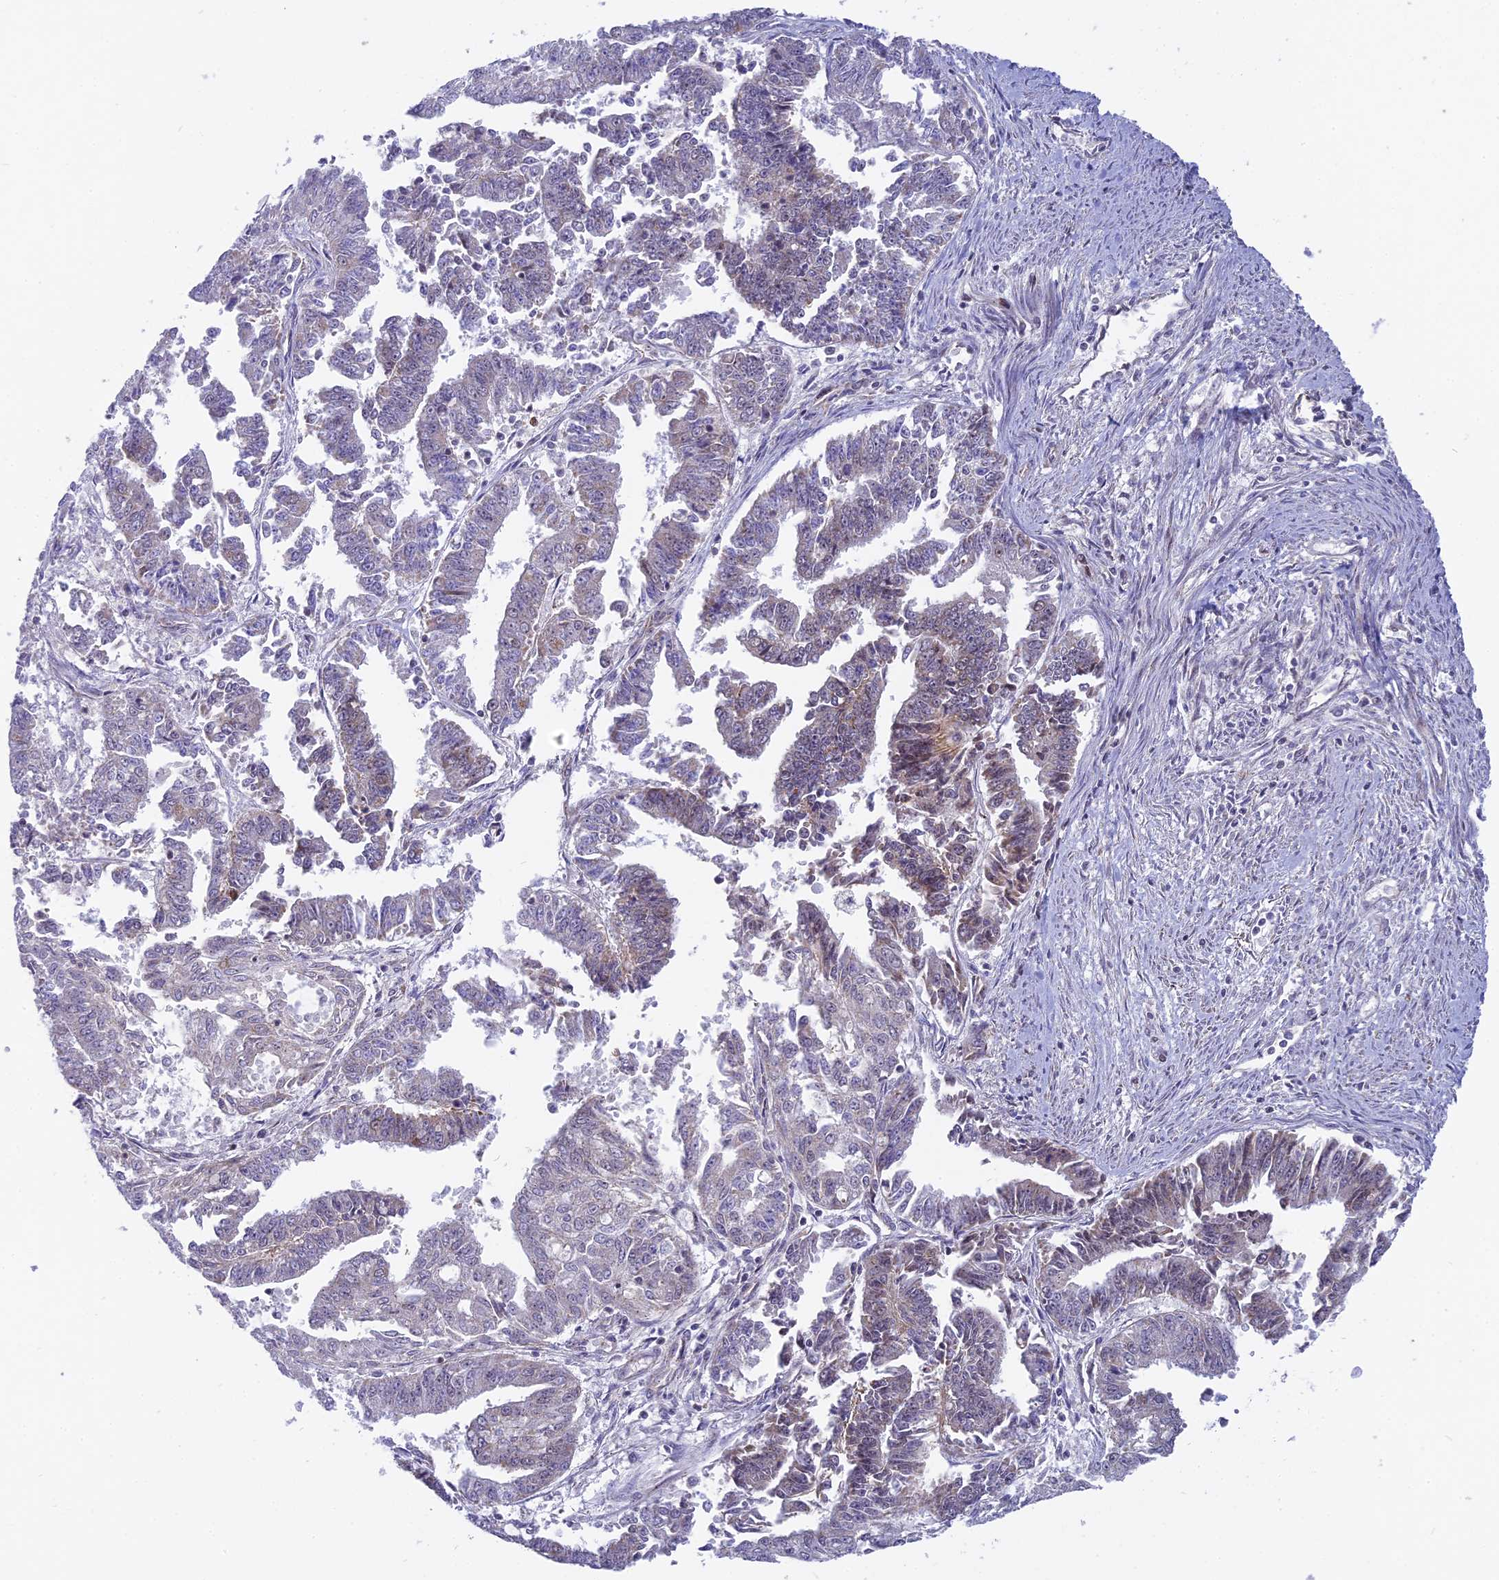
{"staining": {"intensity": "weak", "quantity": "<25%", "location": "nuclear"}, "tissue": "endometrial cancer", "cell_type": "Tumor cells", "image_type": "cancer", "snomed": [{"axis": "morphology", "description": "Adenocarcinoma, NOS"}, {"axis": "topography", "description": "Endometrium"}], "caption": "Immunohistochemistry of adenocarcinoma (endometrial) shows no staining in tumor cells.", "gene": "DTWD1", "patient": {"sex": "female", "age": 73}}